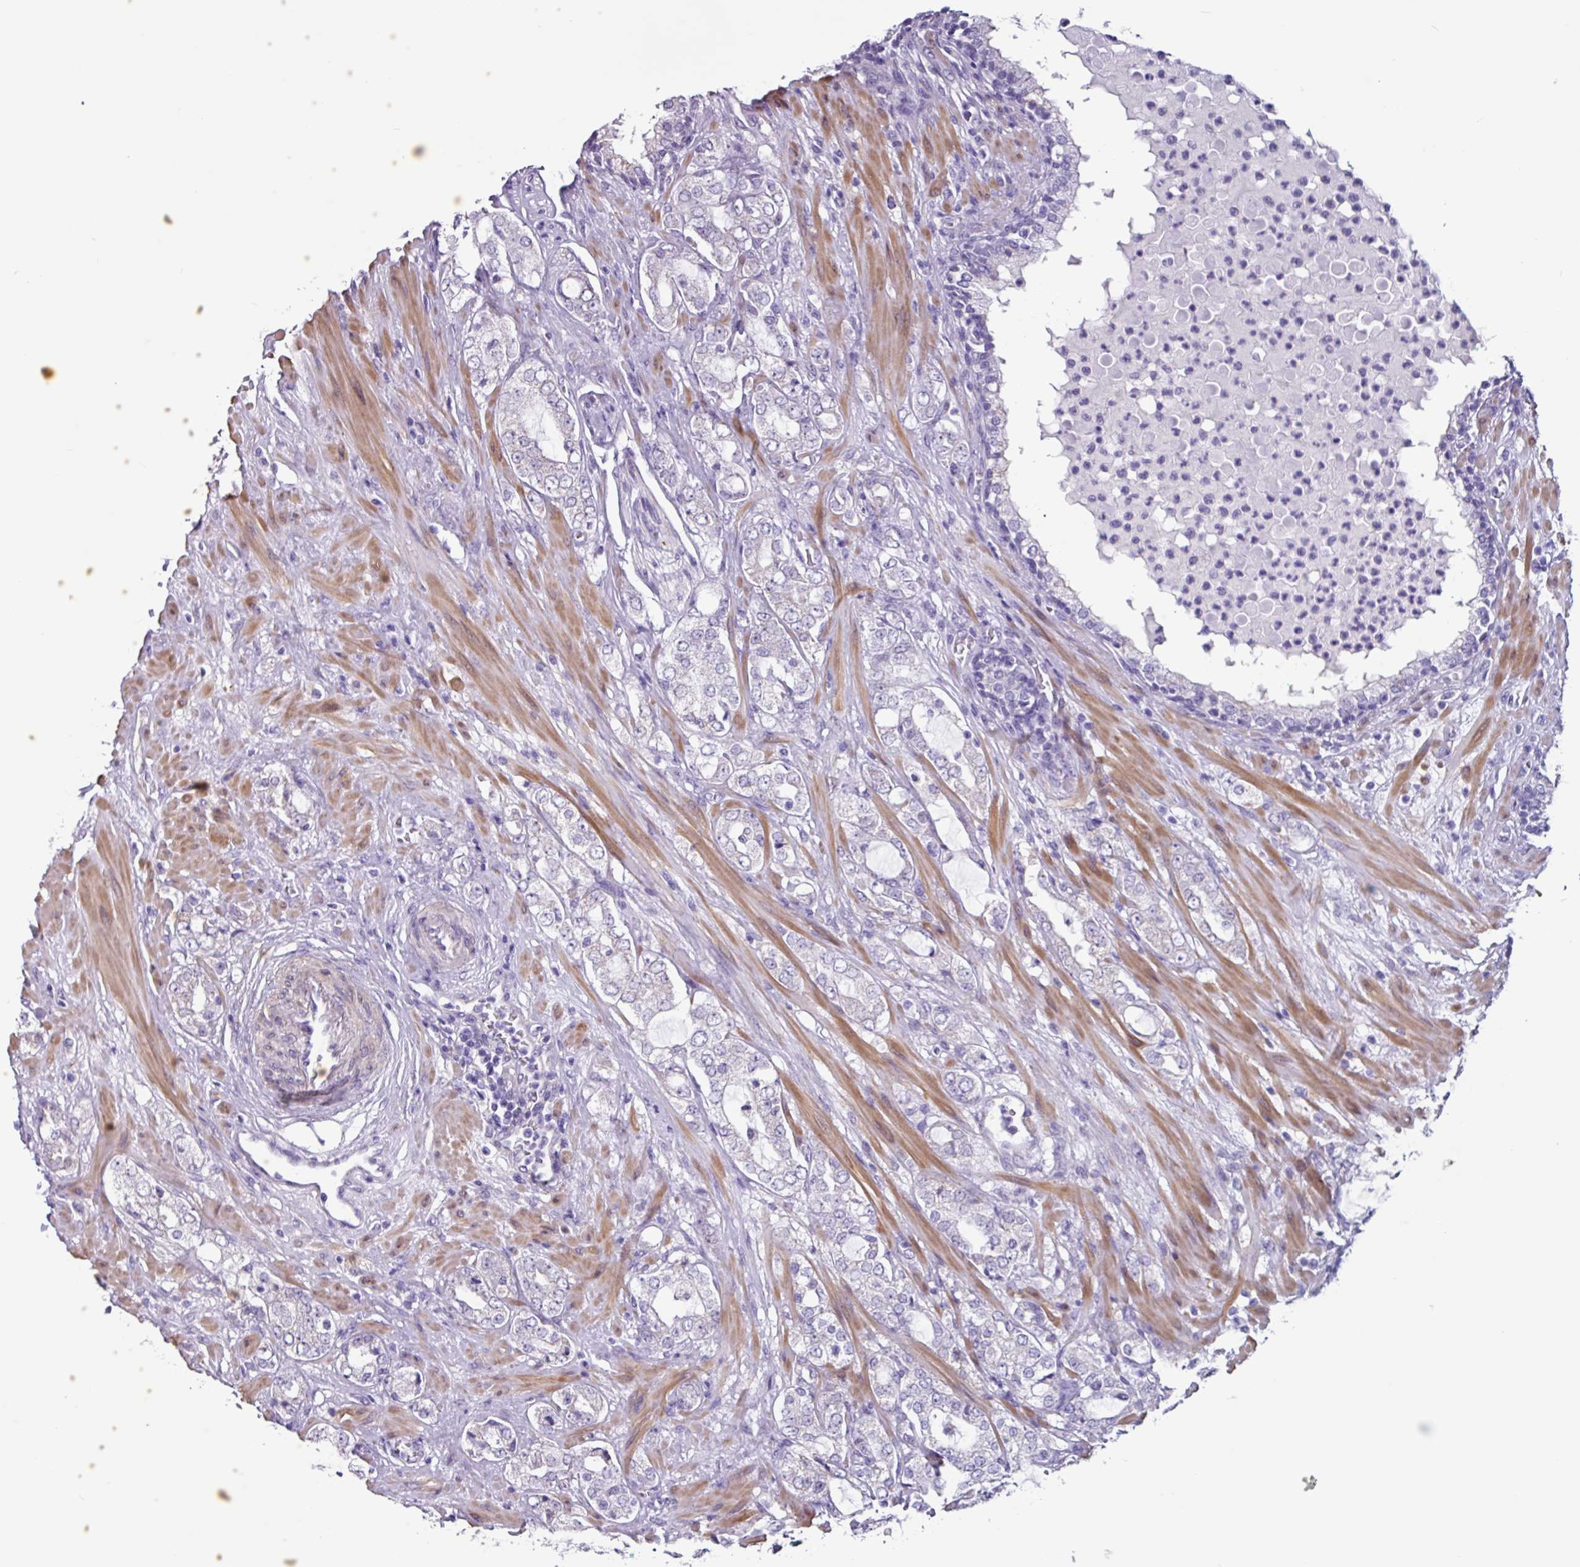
{"staining": {"intensity": "negative", "quantity": "none", "location": "none"}, "tissue": "prostate cancer", "cell_type": "Tumor cells", "image_type": "cancer", "snomed": [{"axis": "morphology", "description": "Adenocarcinoma, High grade"}, {"axis": "topography", "description": "Prostate"}], "caption": "IHC image of prostate cancer (adenocarcinoma (high-grade)) stained for a protein (brown), which exhibits no expression in tumor cells.", "gene": "OTX1", "patient": {"sex": "male", "age": 64}}